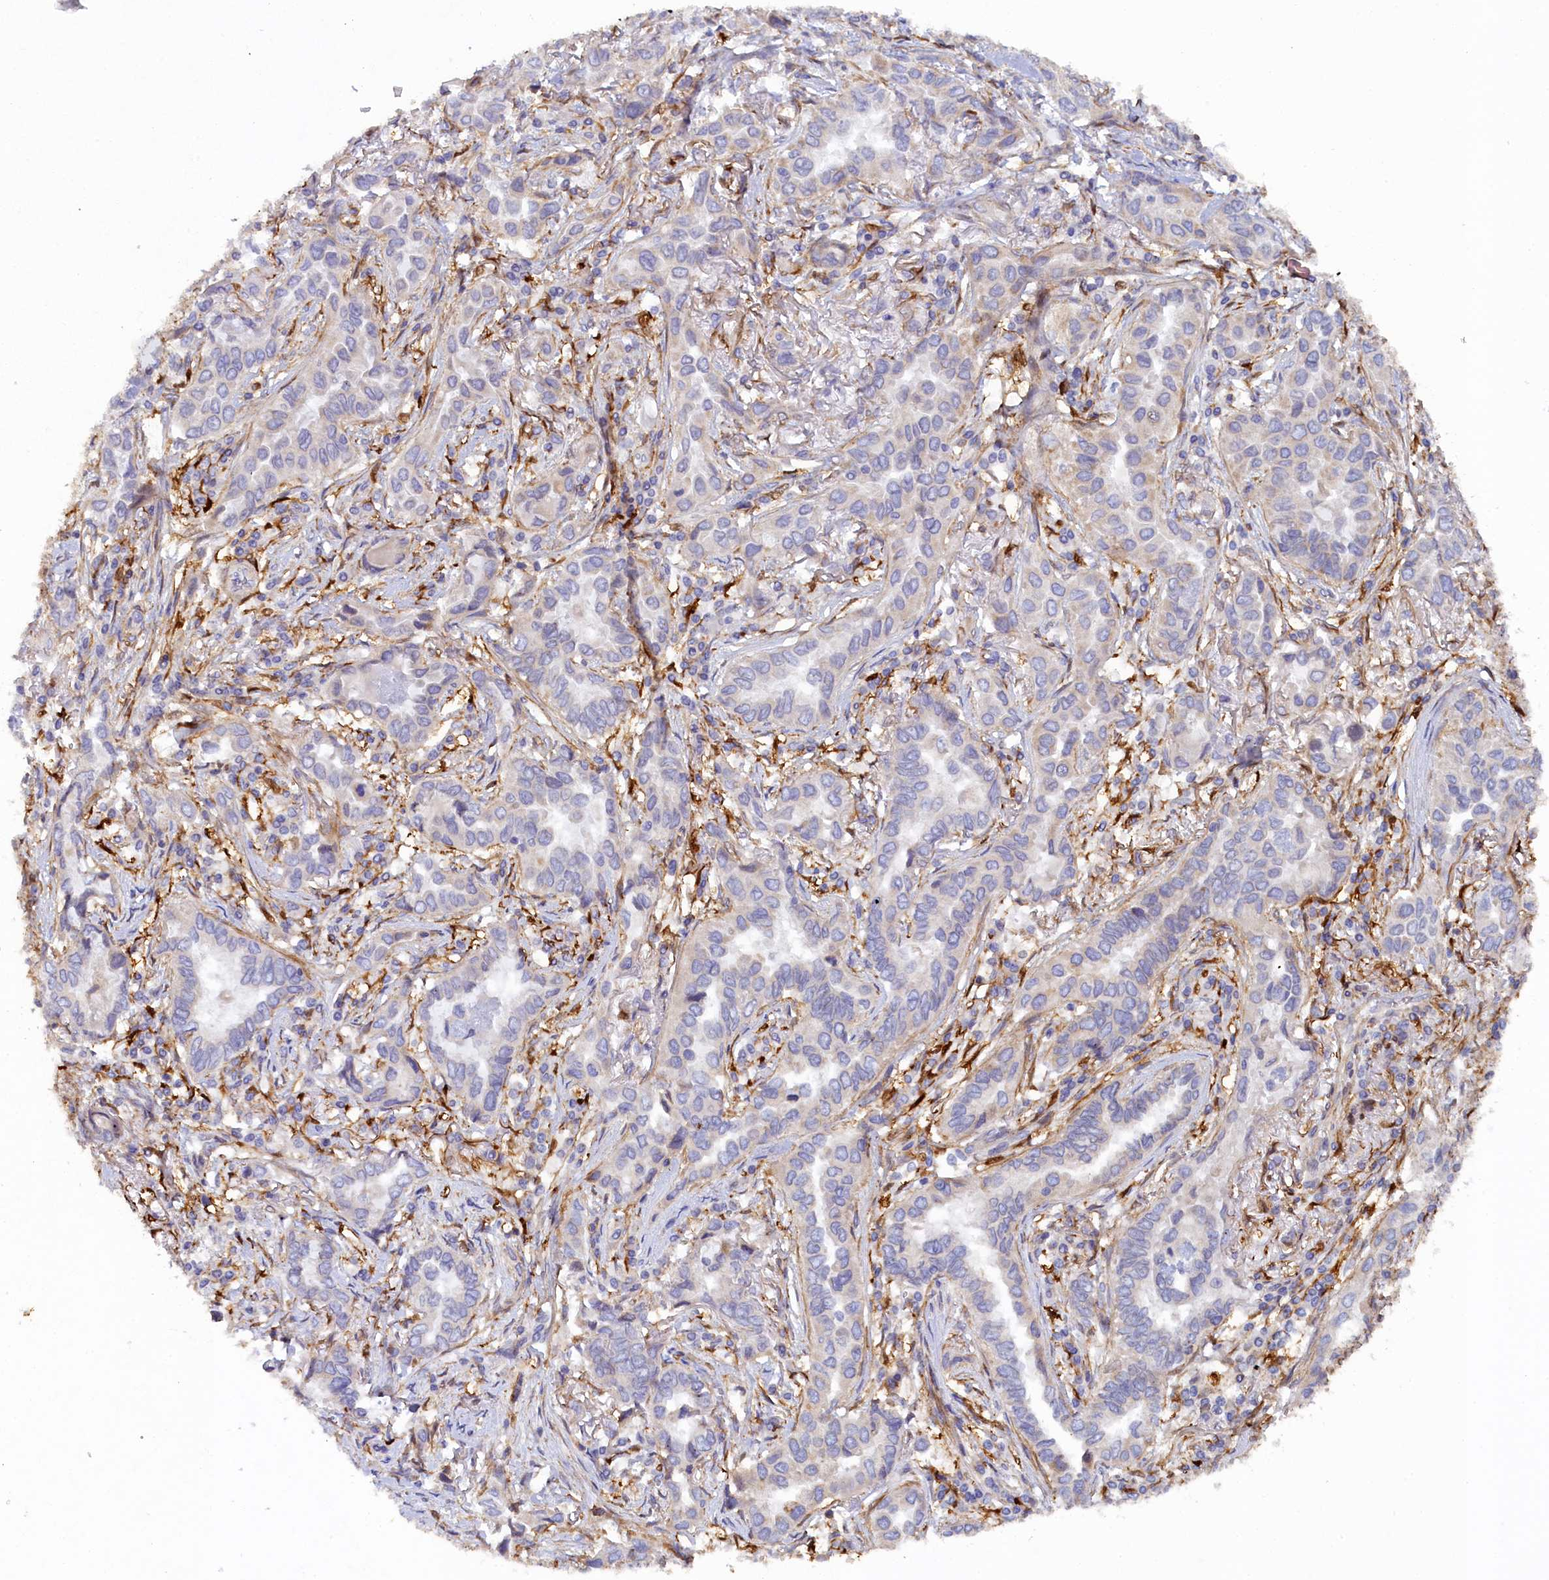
{"staining": {"intensity": "negative", "quantity": "none", "location": "none"}, "tissue": "lung cancer", "cell_type": "Tumor cells", "image_type": "cancer", "snomed": [{"axis": "morphology", "description": "Adenocarcinoma, NOS"}, {"axis": "topography", "description": "Lung"}], "caption": "An immunohistochemistry (IHC) photomicrograph of adenocarcinoma (lung) is shown. There is no staining in tumor cells of adenocarcinoma (lung).", "gene": "POGLUT3", "patient": {"sex": "female", "age": 76}}